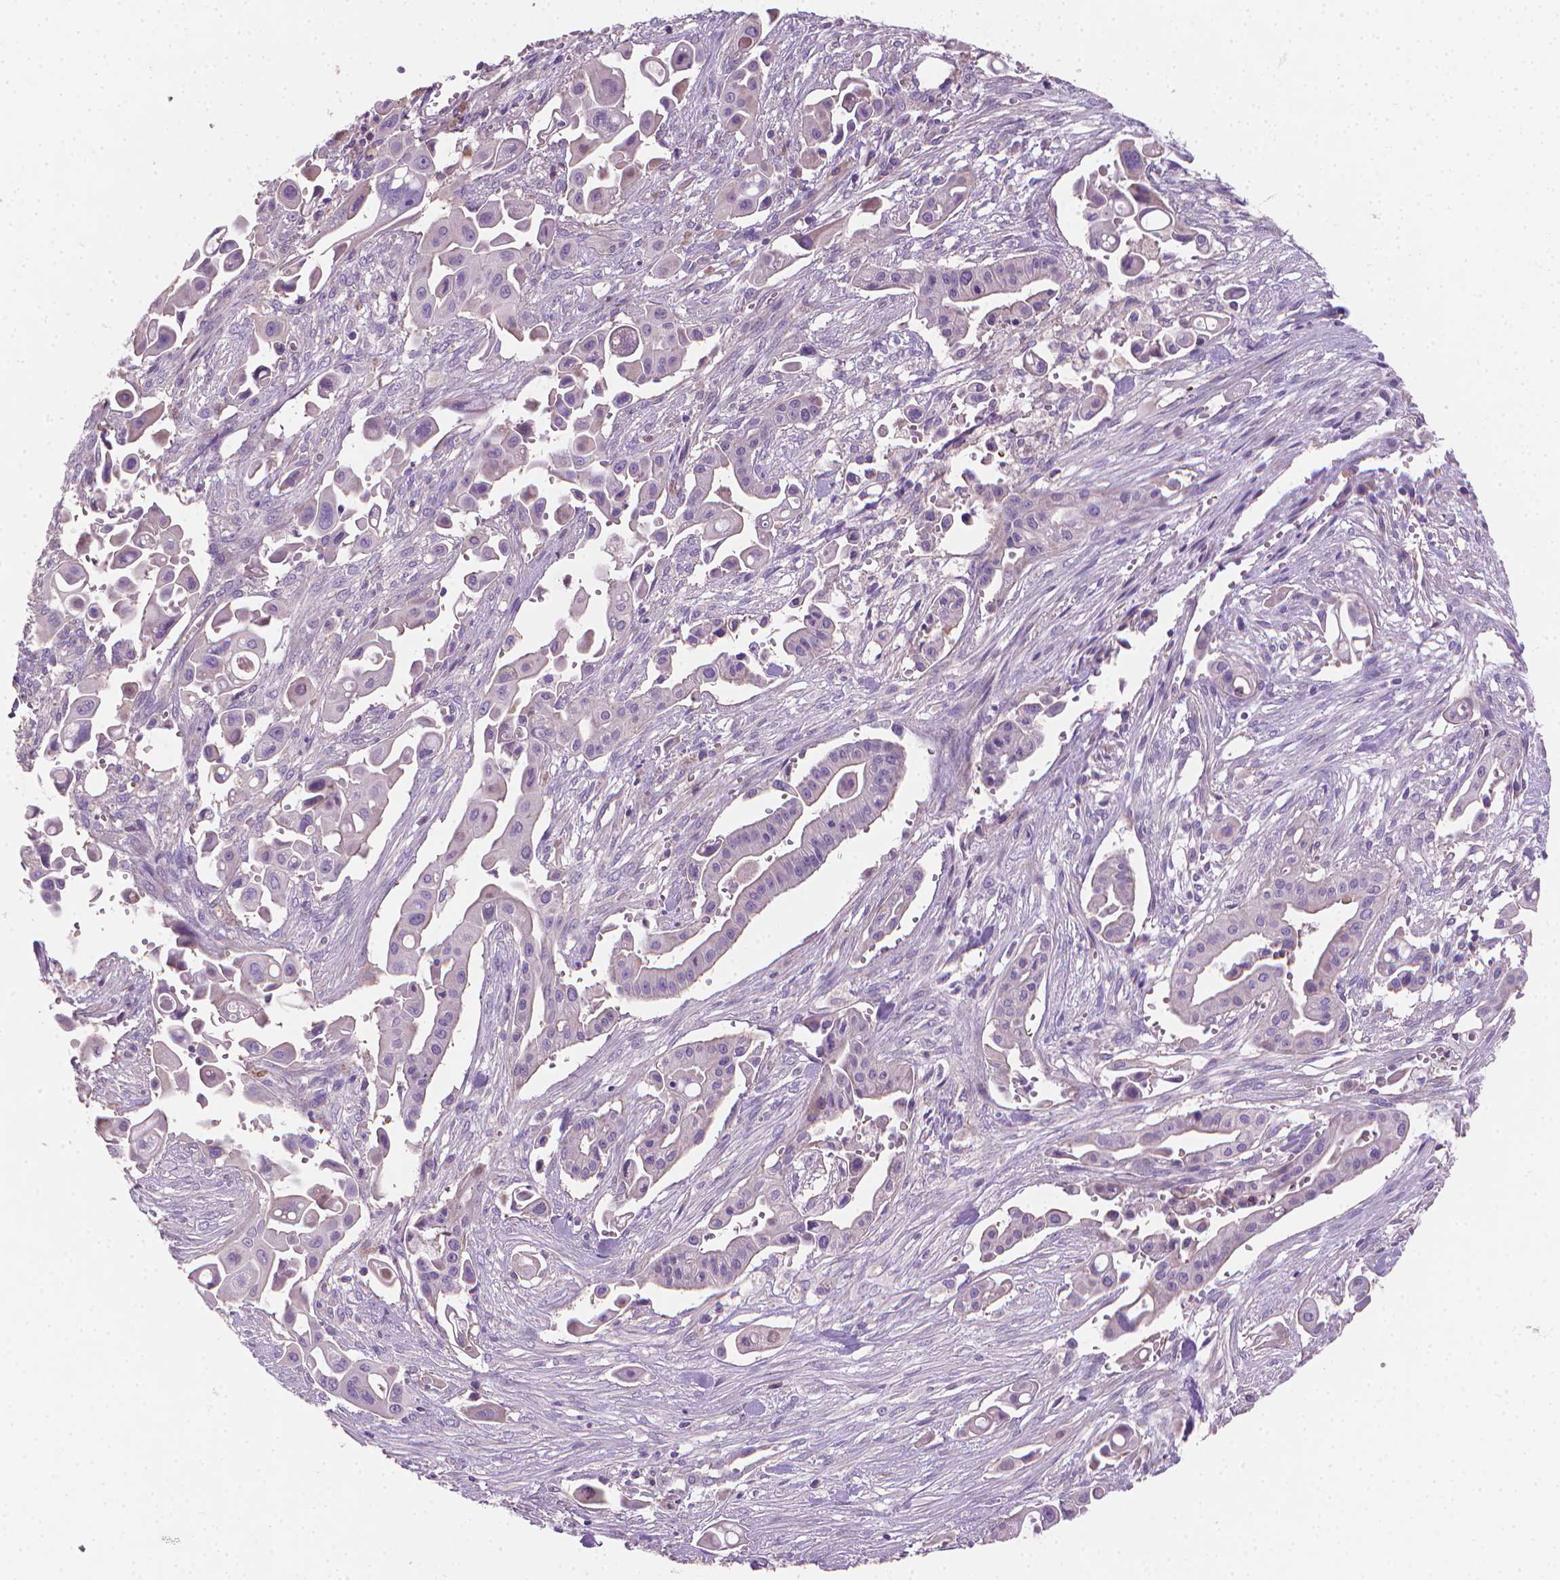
{"staining": {"intensity": "negative", "quantity": "none", "location": "none"}, "tissue": "pancreatic cancer", "cell_type": "Tumor cells", "image_type": "cancer", "snomed": [{"axis": "morphology", "description": "Adenocarcinoma, NOS"}, {"axis": "topography", "description": "Pancreas"}], "caption": "There is no significant expression in tumor cells of pancreatic cancer (adenocarcinoma).", "gene": "CLXN", "patient": {"sex": "male", "age": 50}}